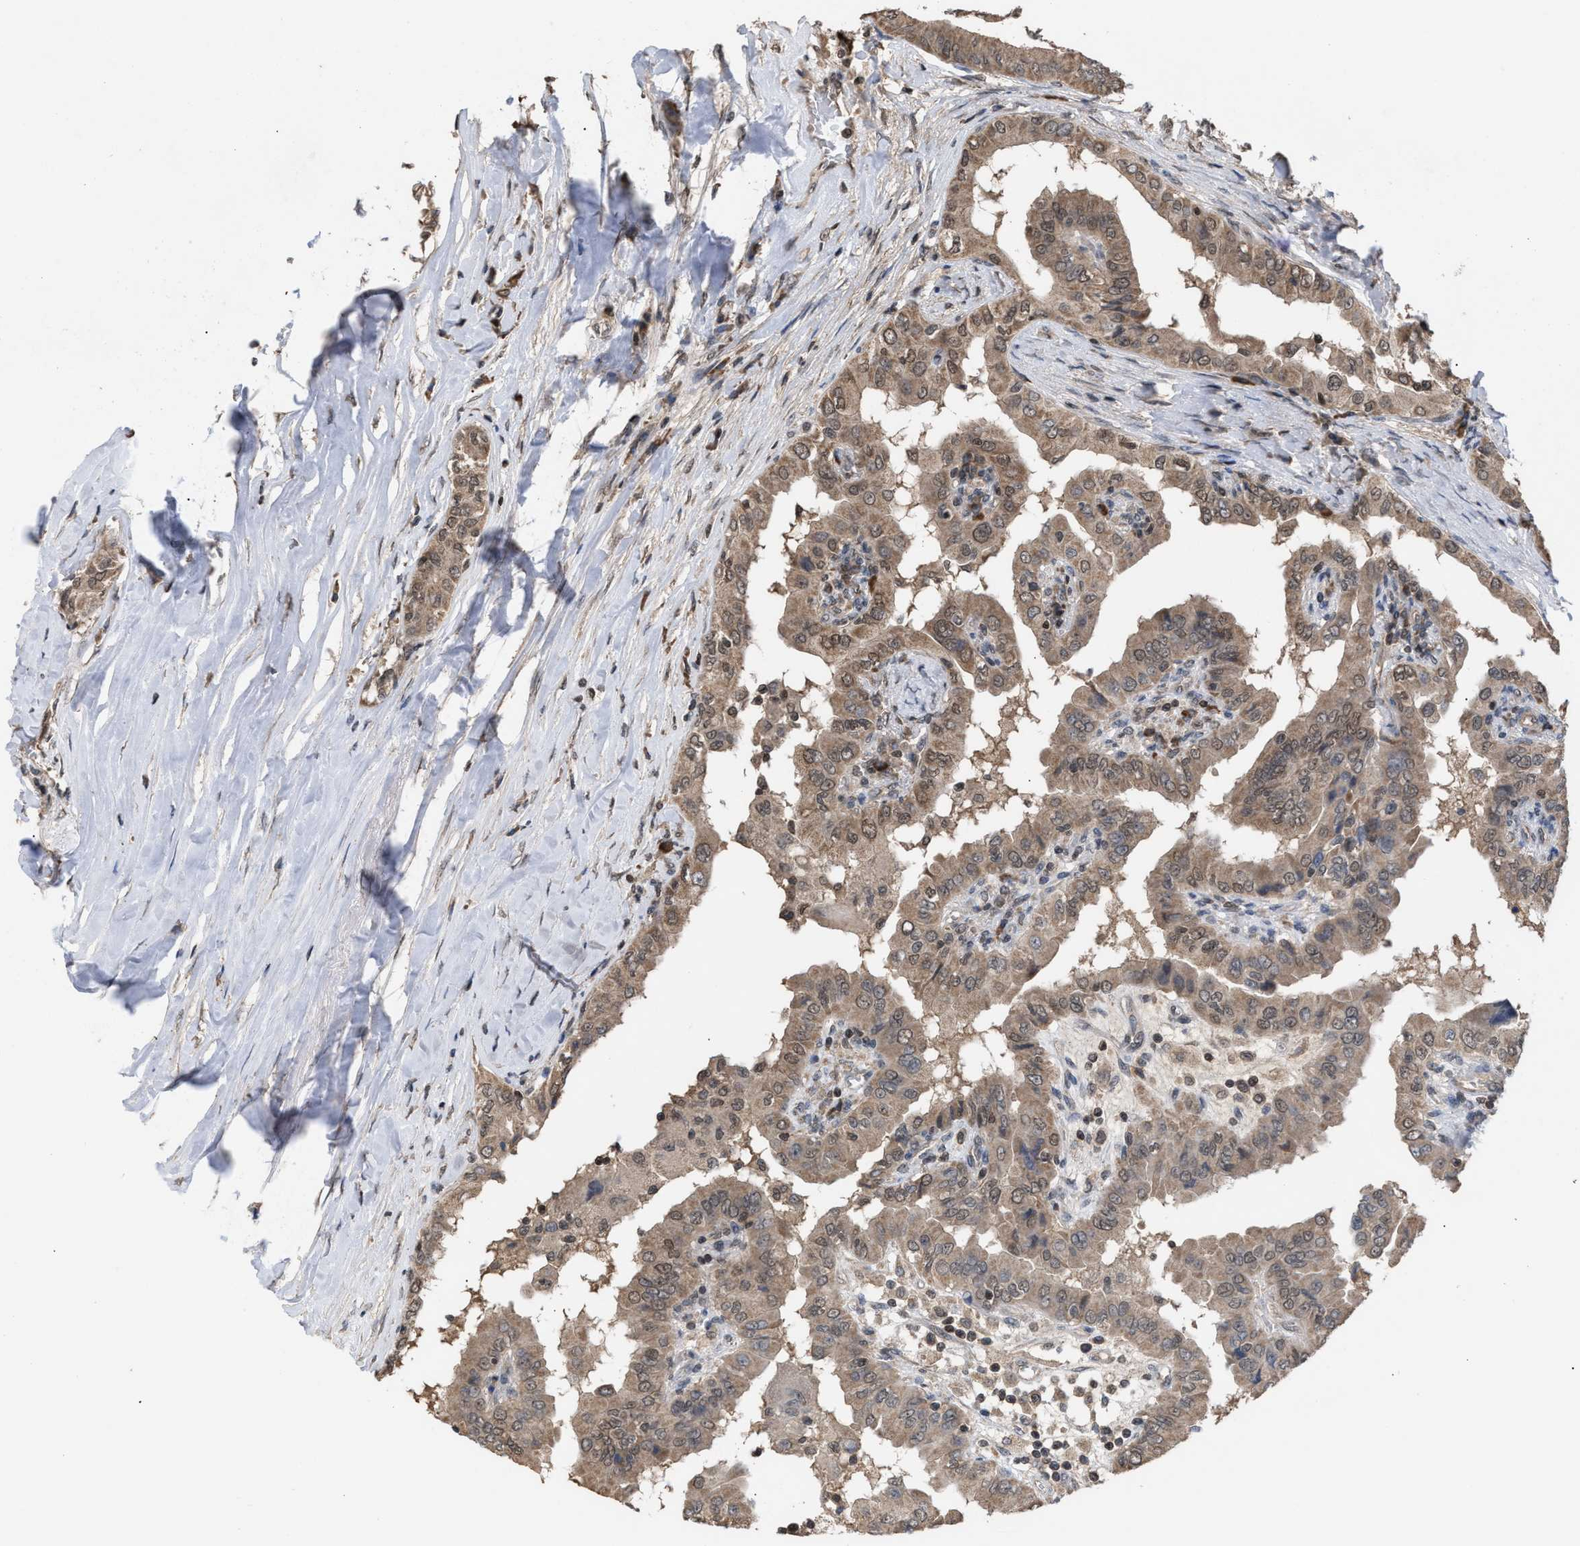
{"staining": {"intensity": "moderate", "quantity": ">75%", "location": "cytoplasmic/membranous"}, "tissue": "thyroid cancer", "cell_type": "Tumor cells", "image_type": "cancer", "snomed": [{"axis": "morphology", "description": "Papillary adenocarcinoma, NOS"}, {"axis": "topography", "description": "Thyroid gland"}], "caption": "Approximately >75% of tumor cells in thyroid cancer show moderate cytoplasmic/membranous protein expression as visualized by brown immunohistochemical staining.", "gene": "C9orf78", "patient": {"sex": "male", "age": 33}}